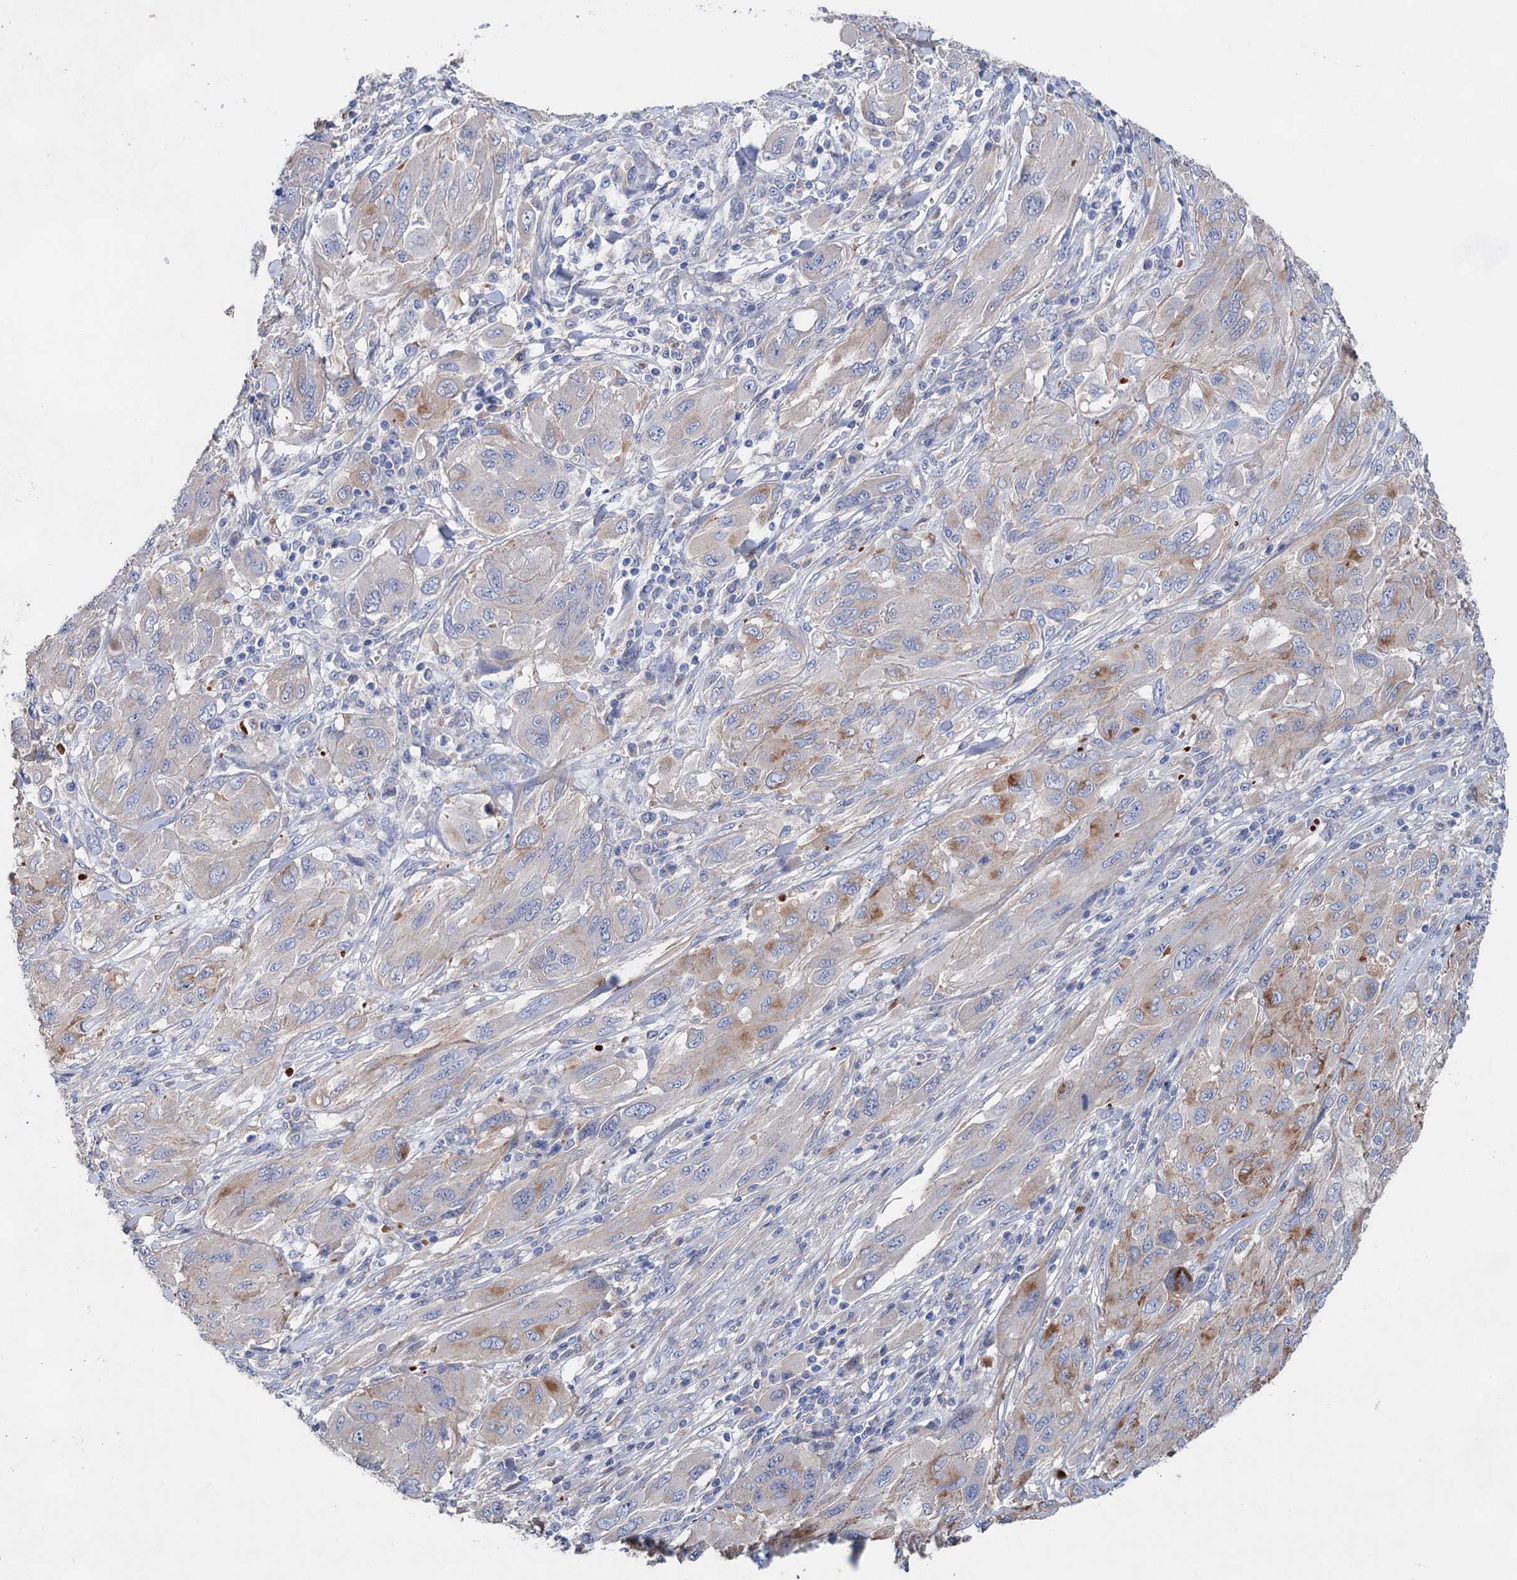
{"staining": {"intensity": "strong", "quantity": "<25%", "location": "cytoplasmic/membranous"}, "tissue": "melanoma", "cell_type": "Tumor cells", "image_type": "cancer", "snomed": [{"axis": "morphology", "description": "Malignant melanoma, NOS"}, {"axis": "topography", "description": "Skin"}], "caption": "A medium amount of strong cytoplasmic/membranous positivity is appreciated in approximately <25% of tumor cells in malignant melanoma tissue.", "gene": "GPR155", "patient": {"sex": "female", "age": 91}}